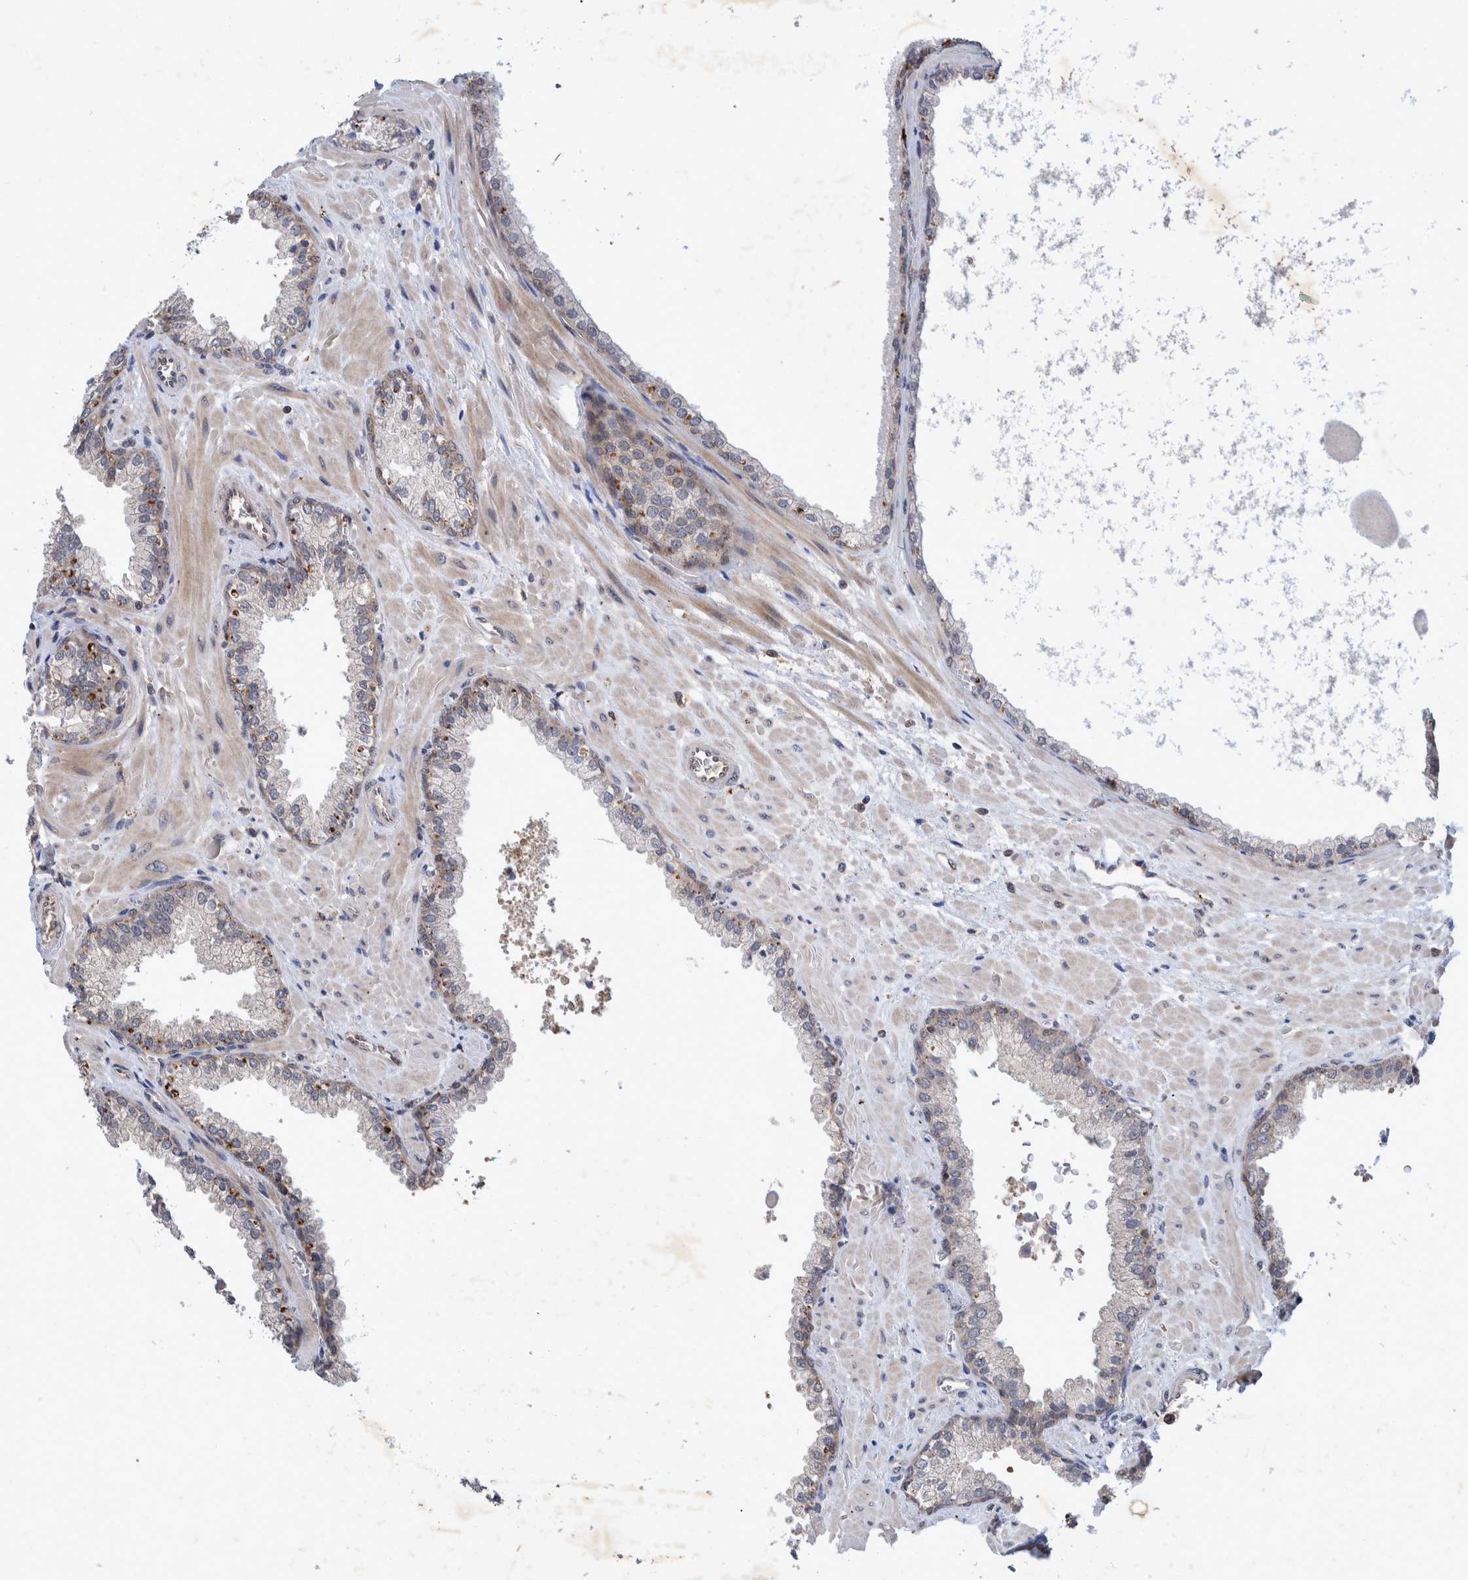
{"staining": {"intensity": "weak", "quantity": "<25%", "location": "cytoplasmic/membranous"}, "tissue": "prostate cancer", "cell_type": "Tumor cells", "image_type": "cancer", "snomed": [{"axis": "morphology", "description": "Adenocarcinoma, Low grade"}, {"axis": "topography", "description": "Prostate"}], "caption": "Tumor cells are negative for brown protein staining in prostate cancer. Brightfield microscopy of immunohistochemistry stained with DAB (3,3'-diaminobenzidine) (brown) and hematoxylin (blue), captured at high magnification.", "gene": "PLPBP", "patient": {"sex": "male", "age": 71}}